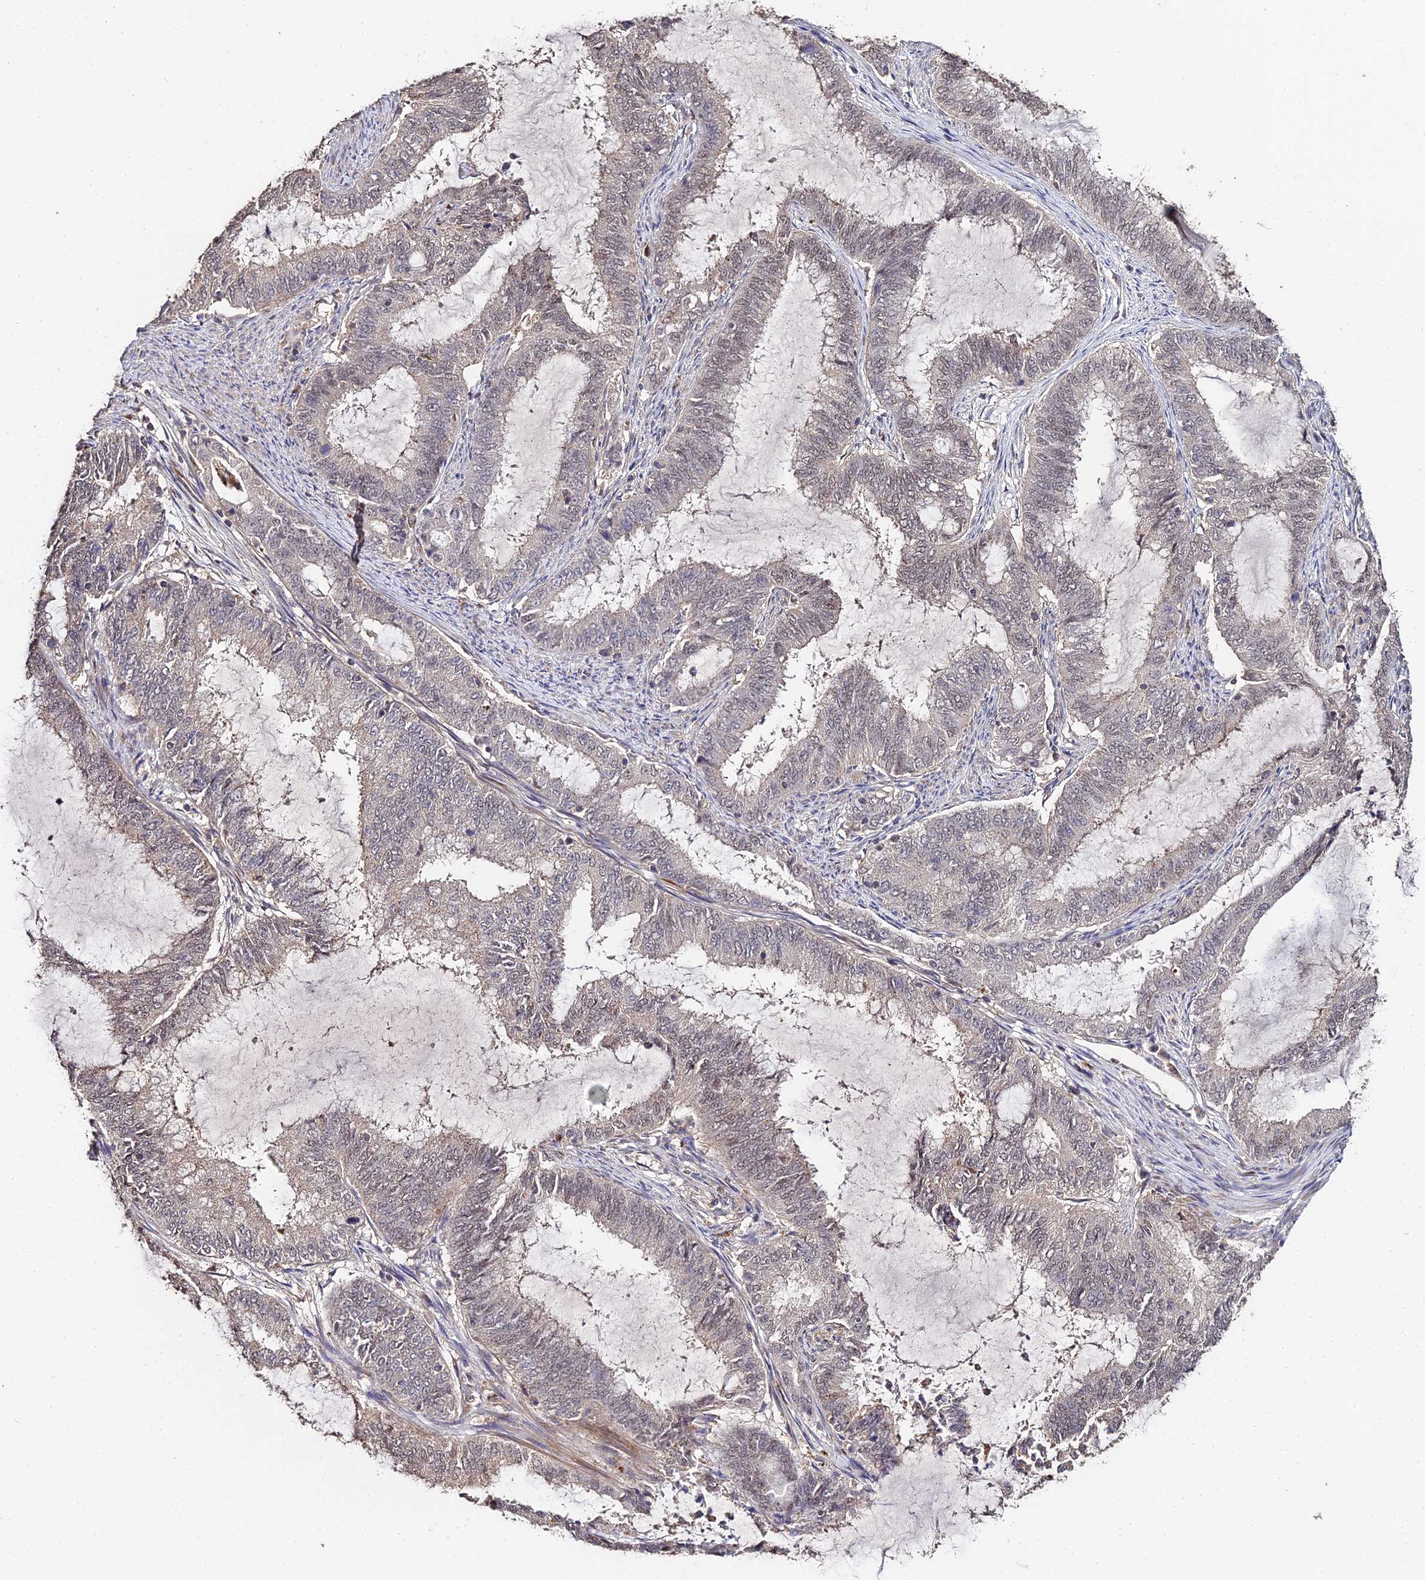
{"staining": {"intensity": "weak", "quantity": ">75%", "location": "nuclear"}, "tissue": "endometrial cancer", "cell_type": "Tumor cells", "image_type": "cancer", "snomed": [{"axis": "morphology", "description": "Adenocarcinoma, NOS"}, {"axis": "topography", "description": "Endometrium"}], "caption": "This histopathology image reveals immunohistochemistry (IHC) staining of human endometrial cancer (adenocarcinoma), with low weak nuclear positivity in about >75% of tumor cells.", "gene": "LSM5", "patient": {"sex": "female", "age": 51}}